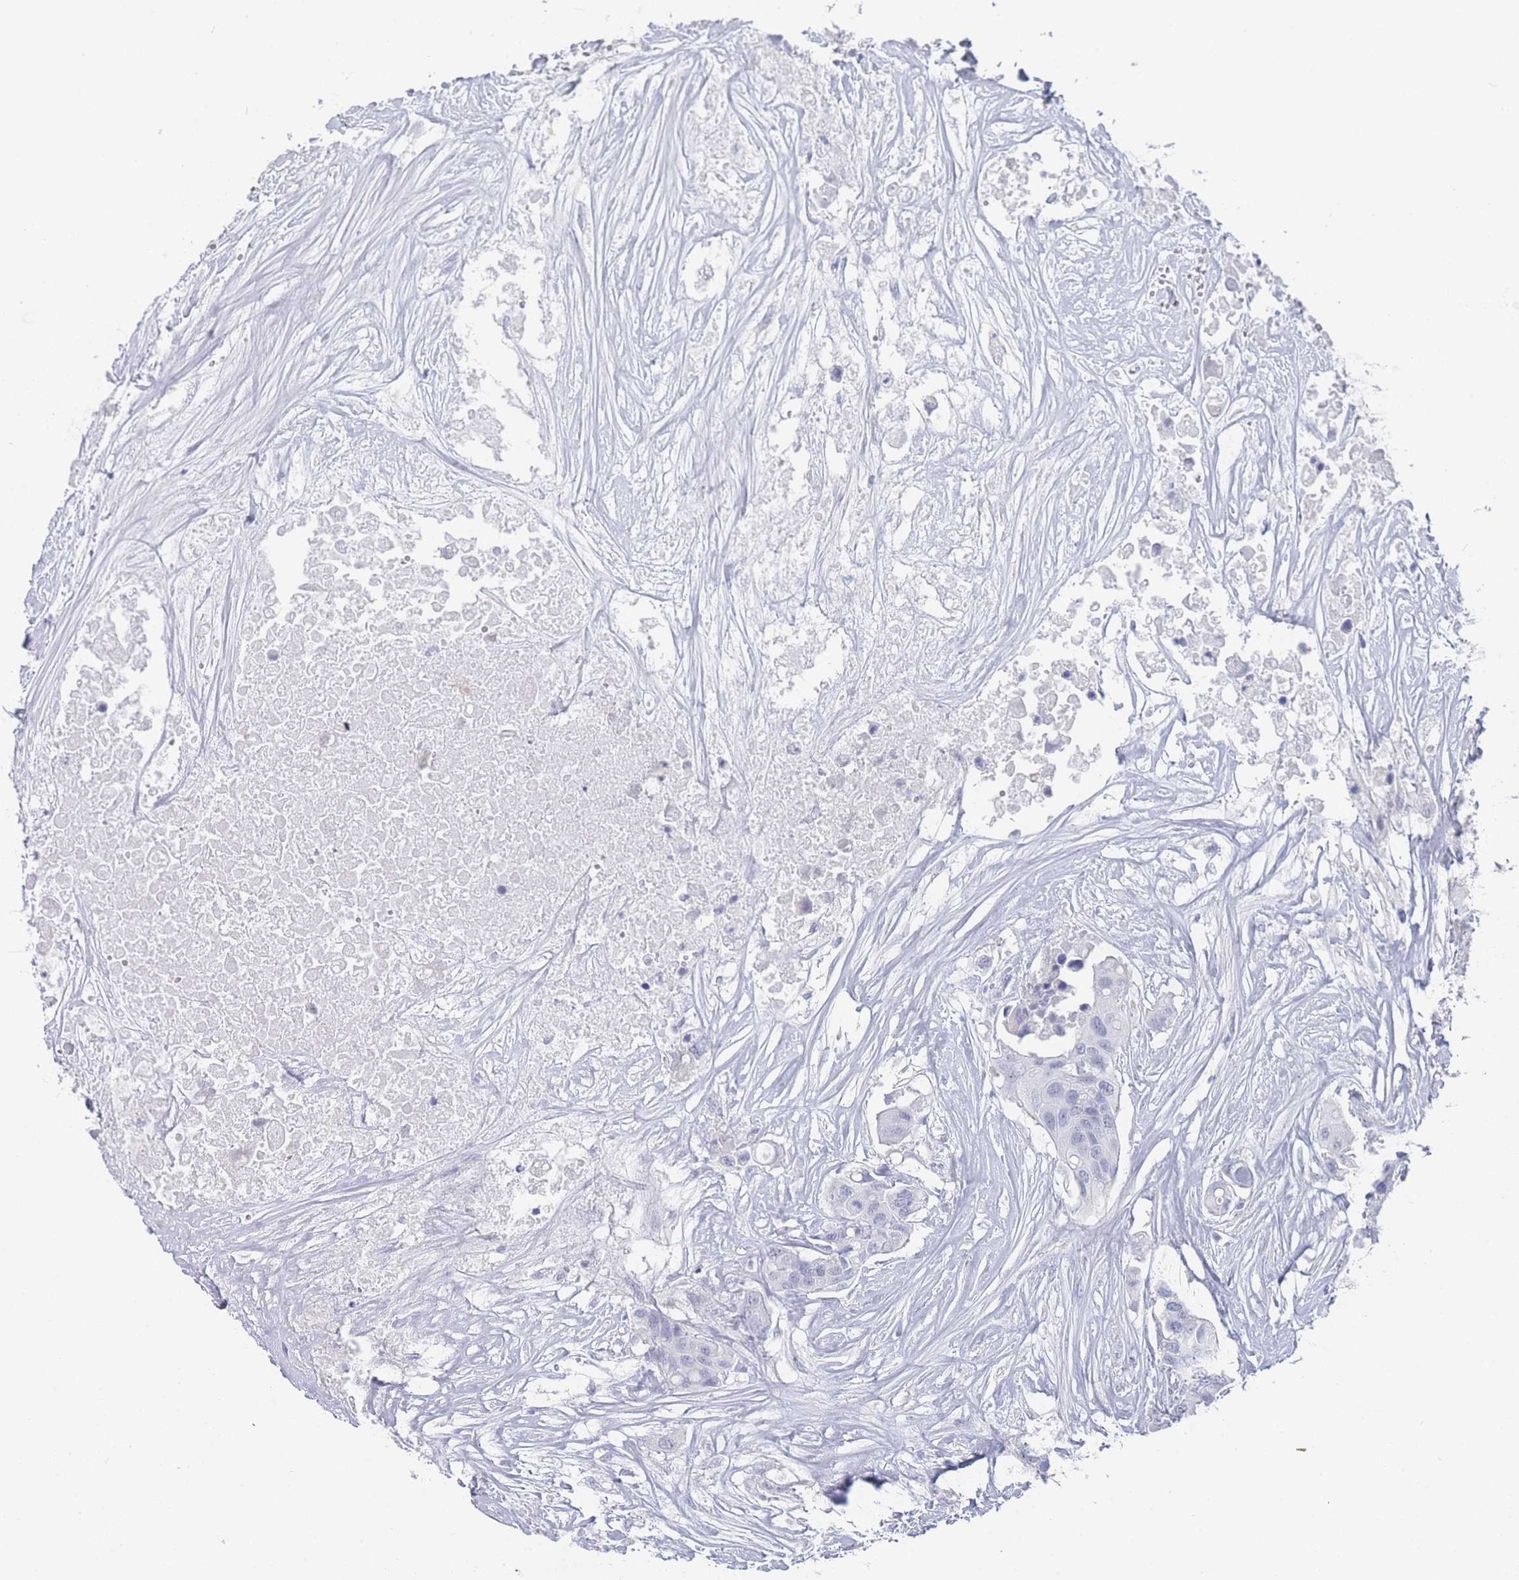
{"staining": {"intensity": "negative", "quantity": "none", "location": "none"}, "tissue": "colorectal cancer", "cell_type": "Tumor cells", "image_type": "cancer", "snomed": [{"axis": "morphology", "description": "Adenocarcinoma, NOS"}, {"axis": "topography", "description": "Colon"}], "caption": "This is an IHC histopathology image of human colorectal adenocarcinoma. There is no expression in tumor cells.", "gene": "IMPG1", "patient": {"sex": "male", "age": 77}}